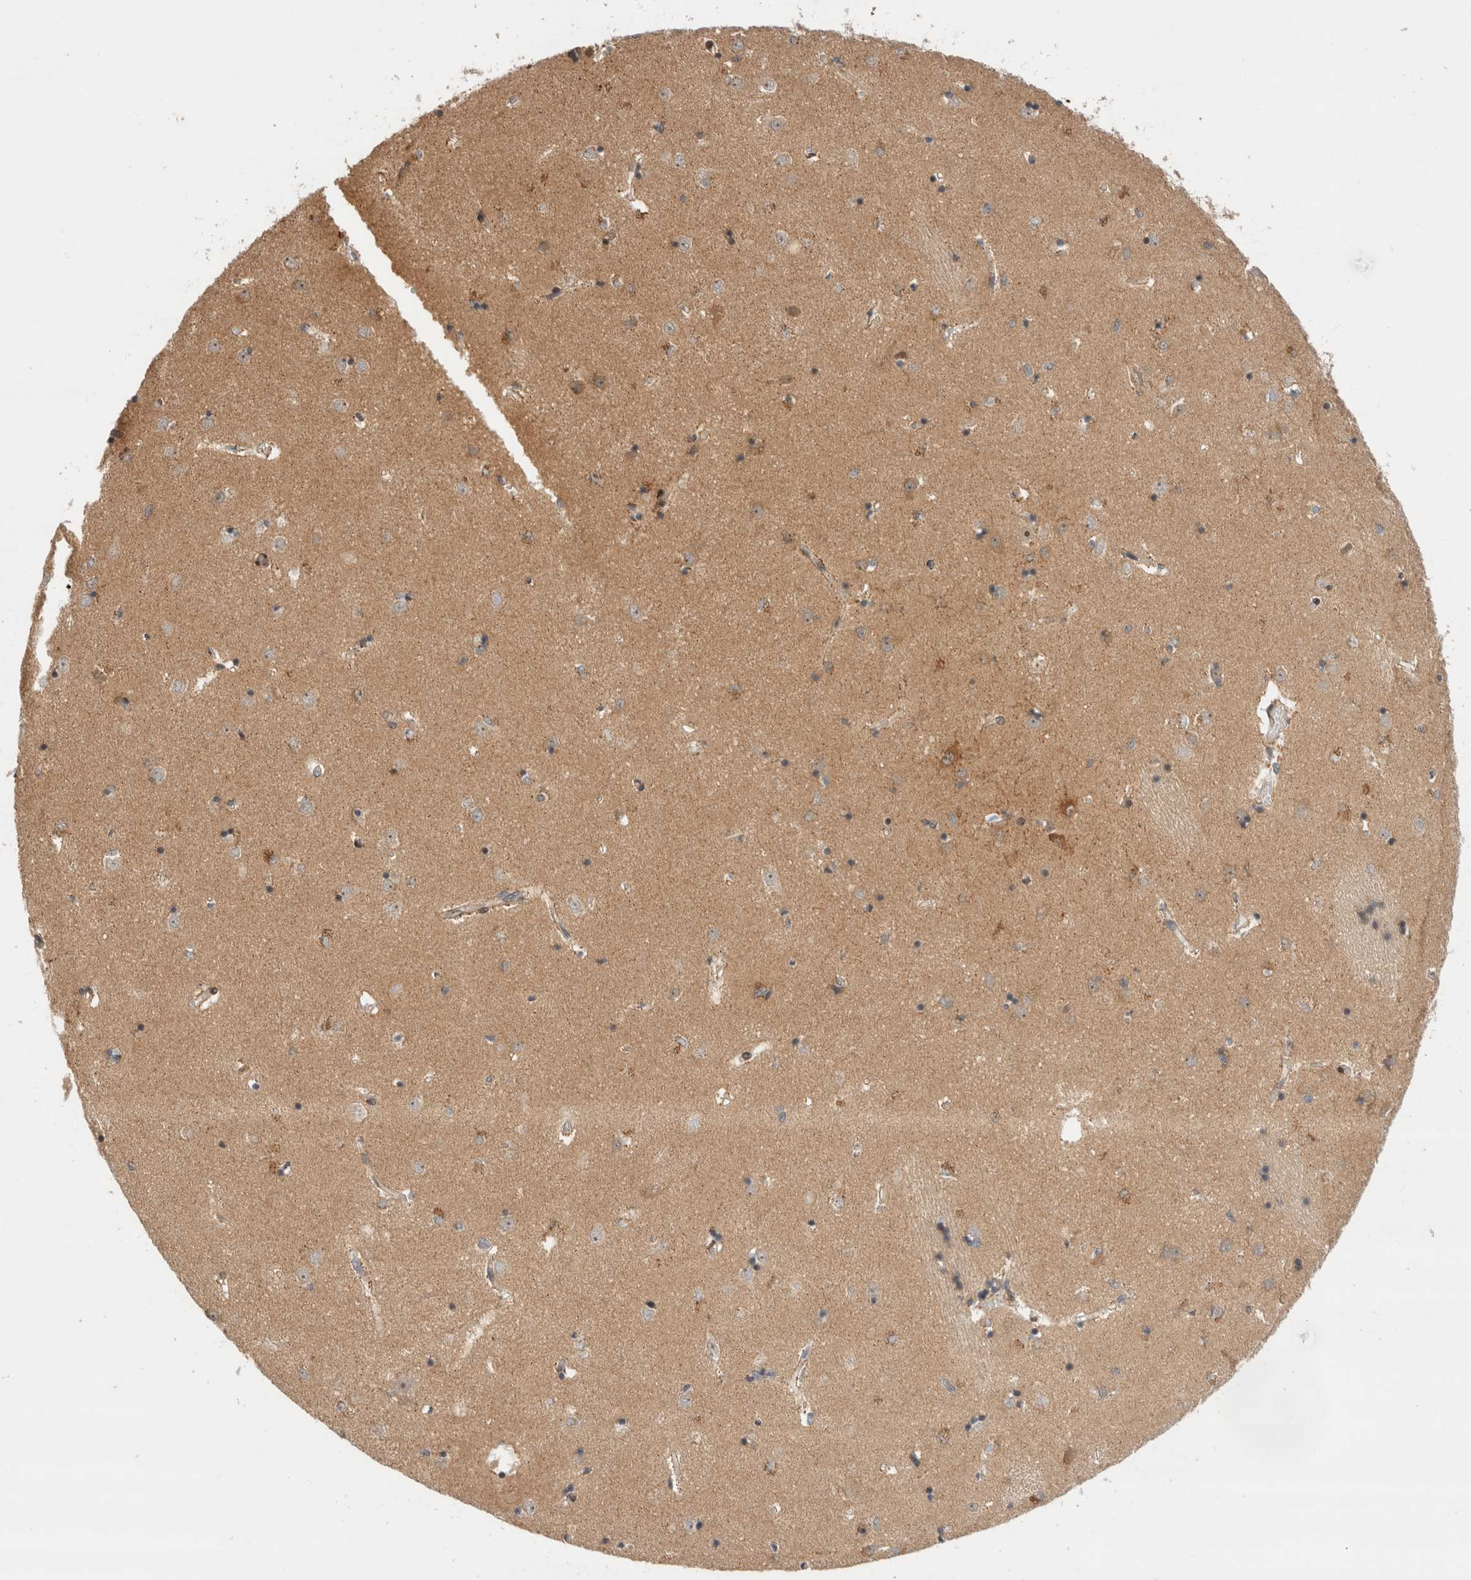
{"staining": {"intensity": "weak", "quantity": "<25%", "location": "nuclear"}, "tissue": "caudate", "cell_type": "Glial cells", "image_type": "normal", "snomed": [{"axis": "morphology", "description": "Normal tissue, NOS"}, {"axis": "topography", "description": "Lateral ventricle wall"}], "caption": "DAB immunohistochemical staining of unremarkable caudate demonstrates no significant positivity in glial cells. Brightfield microscopy of IHC stained with DAB (3,3'-diaminobenzidine) (brown) and hematoxylin (blue), captured at high magnification.", "gene": "OTUD6B", "patient": {"sex": "male", "age": 45}}